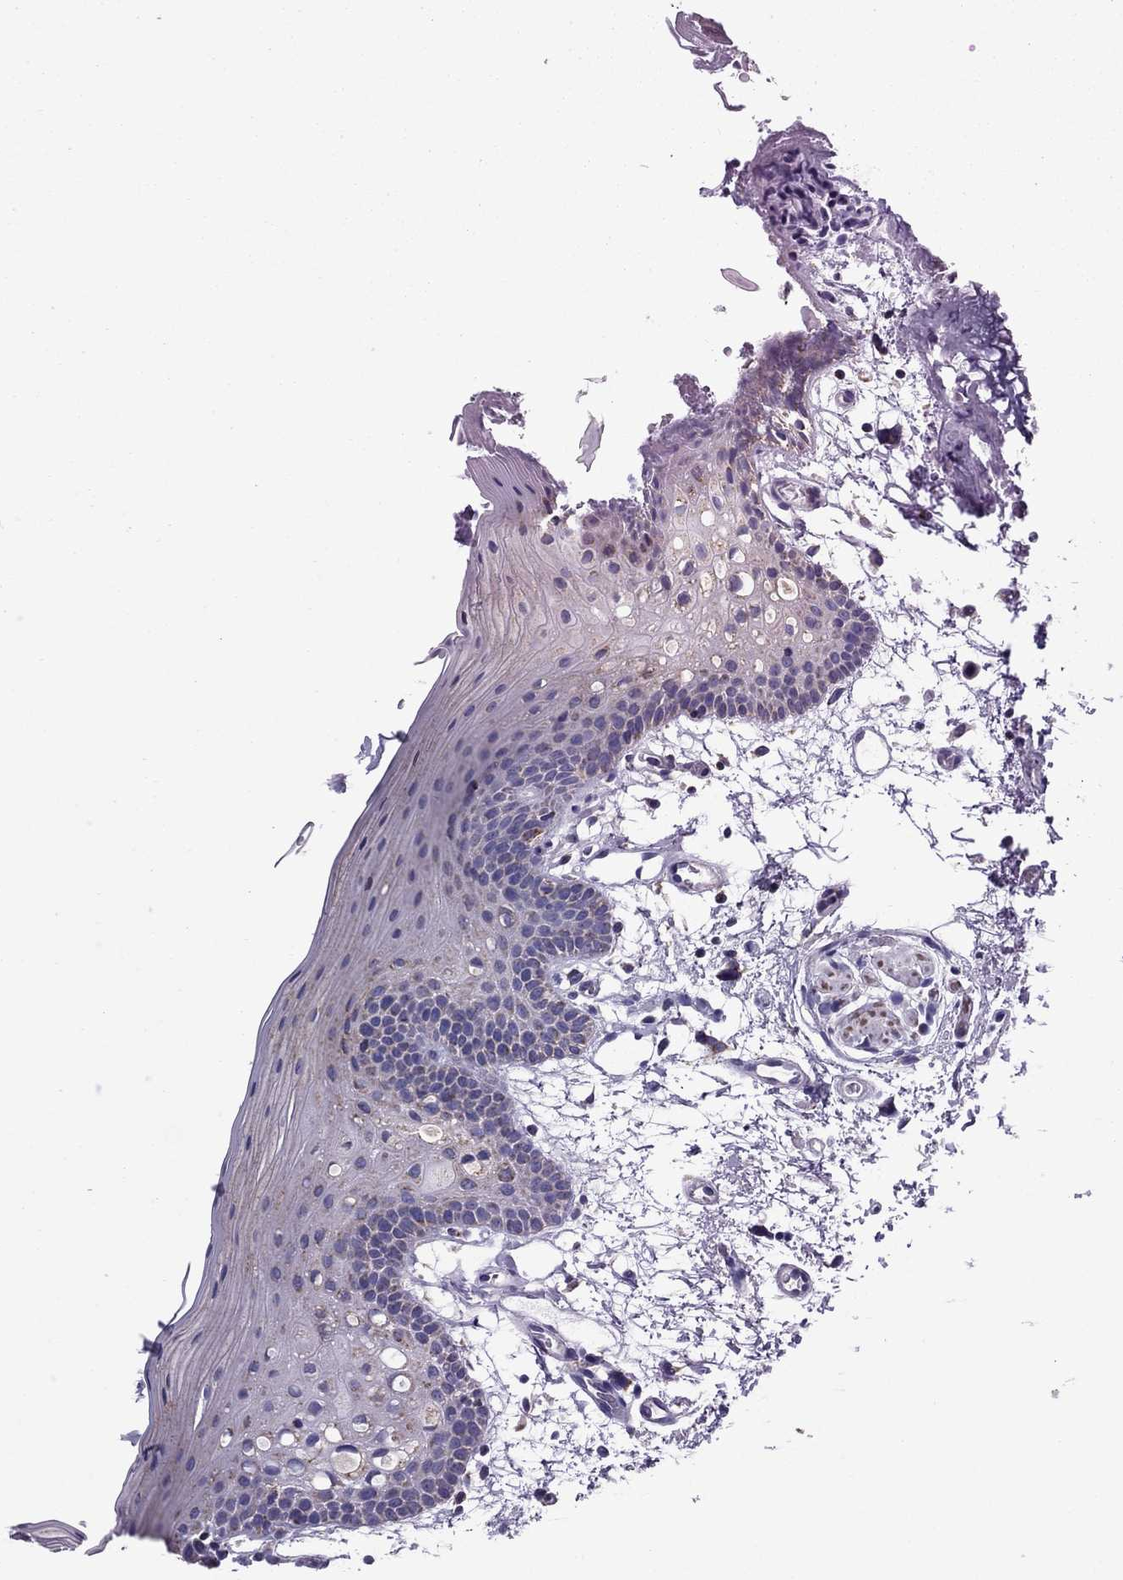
{"staining": {"intensity": "negative", "quantity": "none", "location": "none"}, "tissue": "oral mucosa", "cell_type": "Squamous epithelial cells", "image_type": "normal", "snomed": [{"axis": "morphology", "description": "Normal tissue, NOS"}, {"axis": "topography", "description": "Oral tissue"}, {"axis": "topography", "description": "Tounge, NOS"}], "caption": "High magnification brightfield microscopy of normal oral mucosa stained with DAB (3,3'-diaminobenzidine) (brown) and counterstained with hematoxylin (blue): squamous epithelial cells show no significant staining. (DAB (3,3'-diaminobenzidine) IHC with hematoxylin counter stain).", "gene": "ACADSB", "patient": {"sex": "female", "age": 83}}